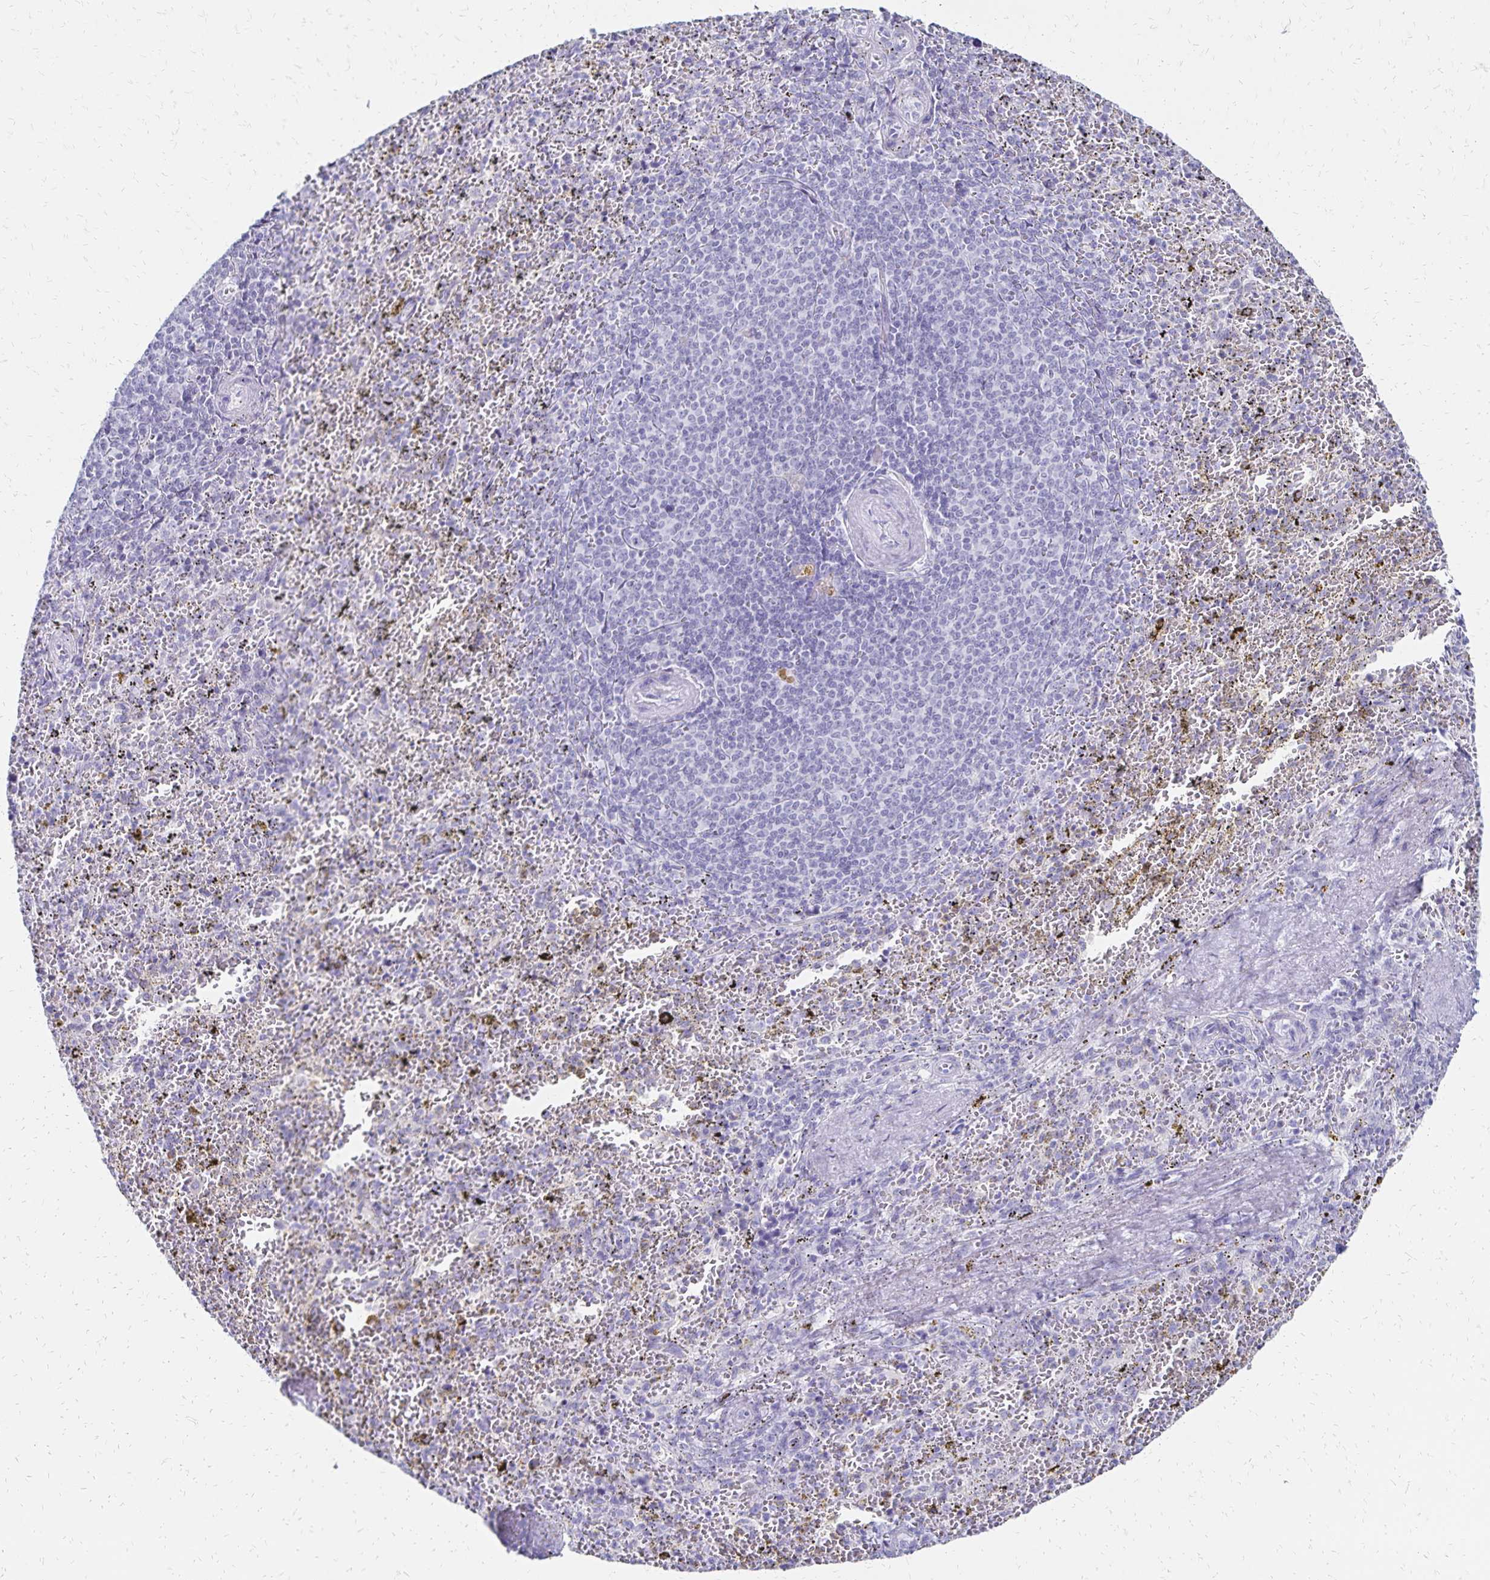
{"staining": {"intensity": "negative", "quantity": "none", "location": "none"}, "tissue": "spleen", "cell_type": "Cells in red pulp", "image_type": "normal", "snomed": [{"axis": "morphology", "description": "Normal tissue, NOS"}, {"axis": "topography", "description": "Spleen"}], "caption": "This is a photomicrograph of IHC staining of unremarkable spleen, which shows no positivity in cells in red pulp. (Stains: DAB (3,3'-diaminobenzidine) immunohistochemistry with hematoxylin counter stain, Microscopy: brightfield microscopy at high magnification).", "gene": "GIP", "patient": {"sex": "female", "age": 50}}